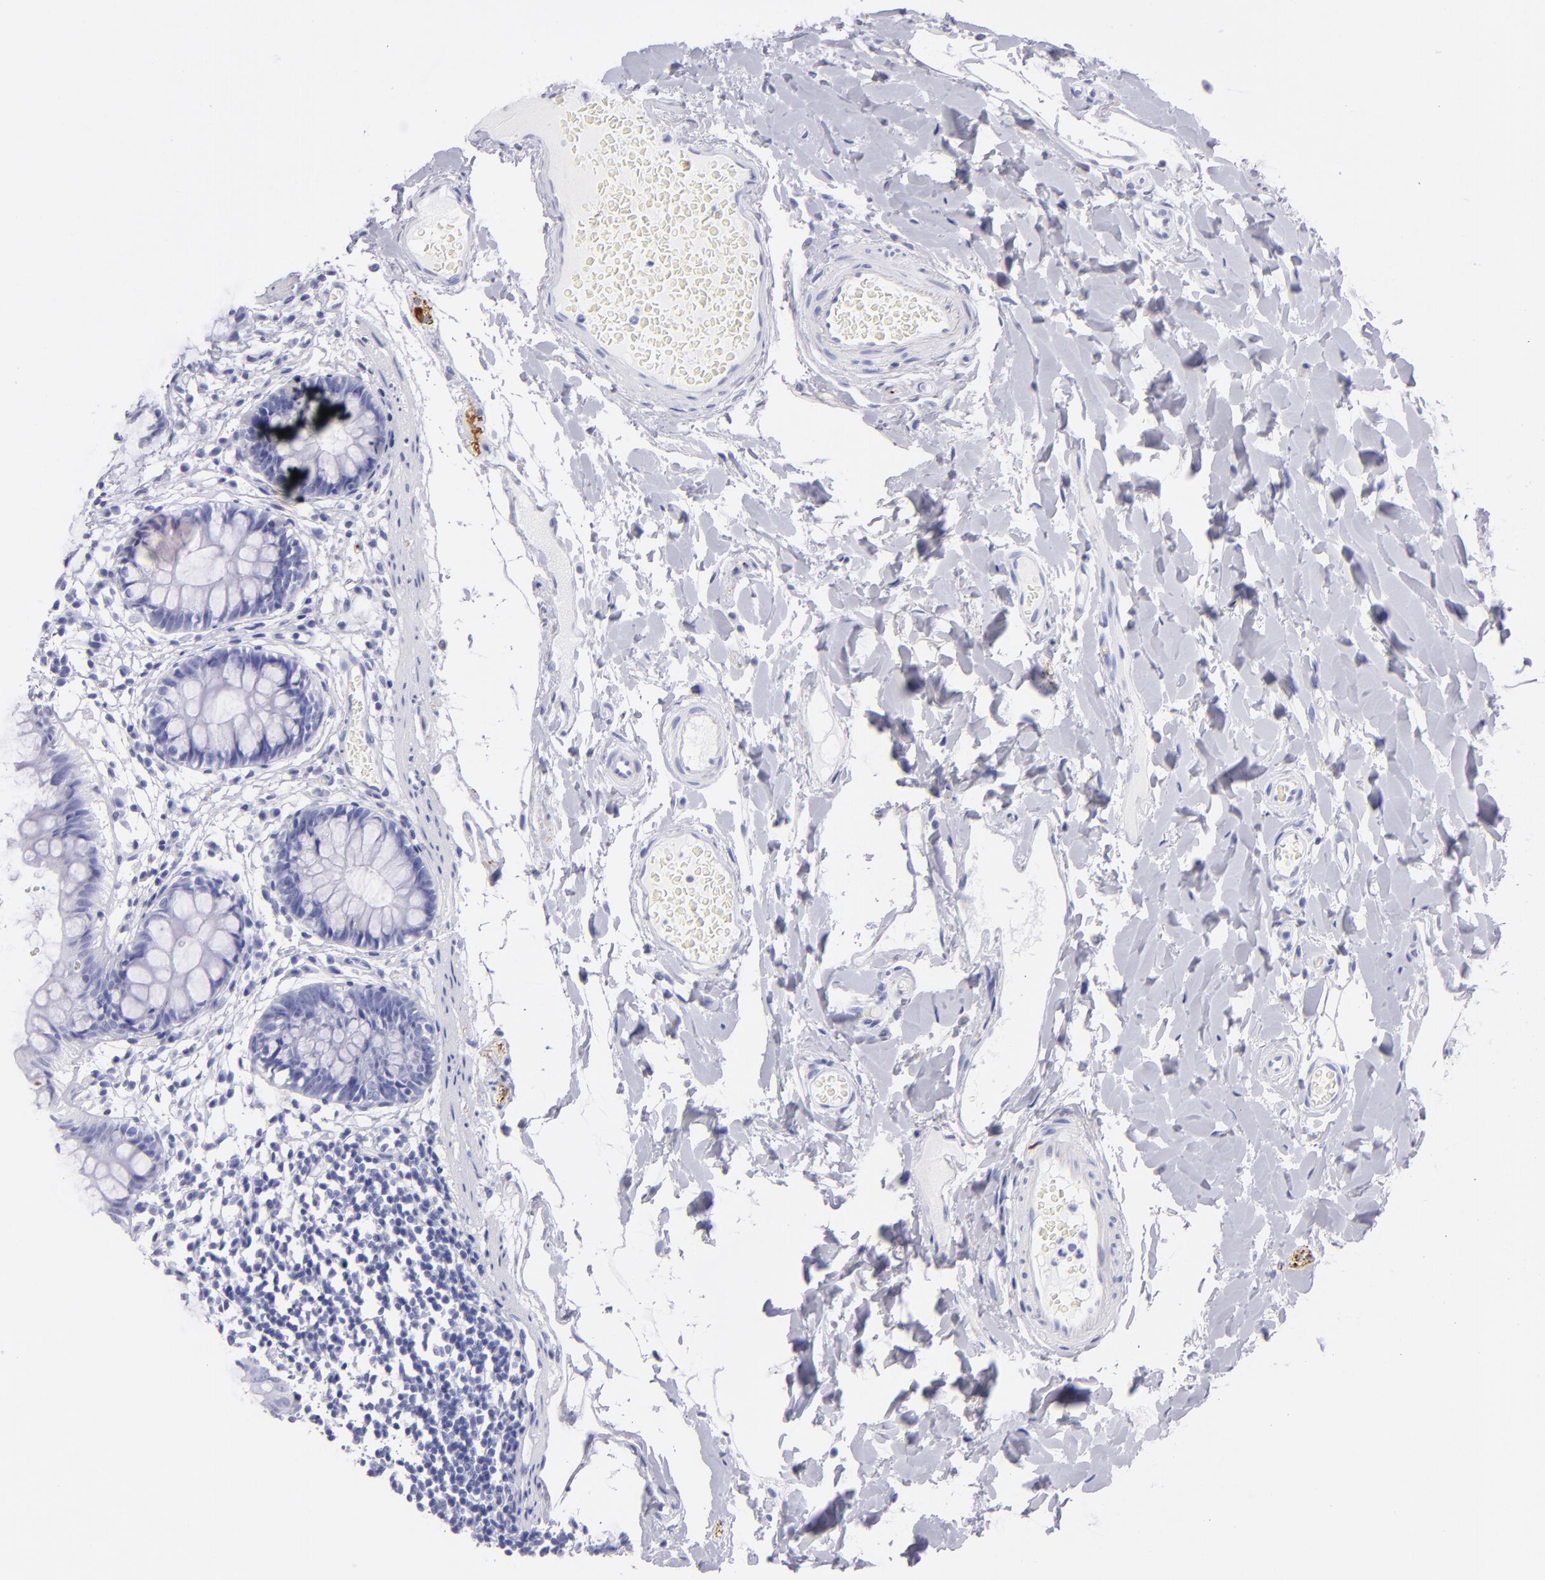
{"staining": {"intensity": "negative", "quantity": "none", "location": "none"}, "tissue": "colon", "cell_type": "Endothelial cells", "image_type": "normal", "snomed": [{"axis": "morphology", "description": "Normal tissue, NOS"}, {"axis": "topography", "description": "Smooth muscle"}, {"axis": "topography", "description": "Colon"}], "caption": "Endothelial cells show no significant protein staining in benign colon. The staining was performed using DAB to visualize the protein expression in brown, while the nuclei were stained in blue with hematoxylin (Magnification: 20x).", "gene": "PRPH", "patient": {"sex": "male", "age": 67}}